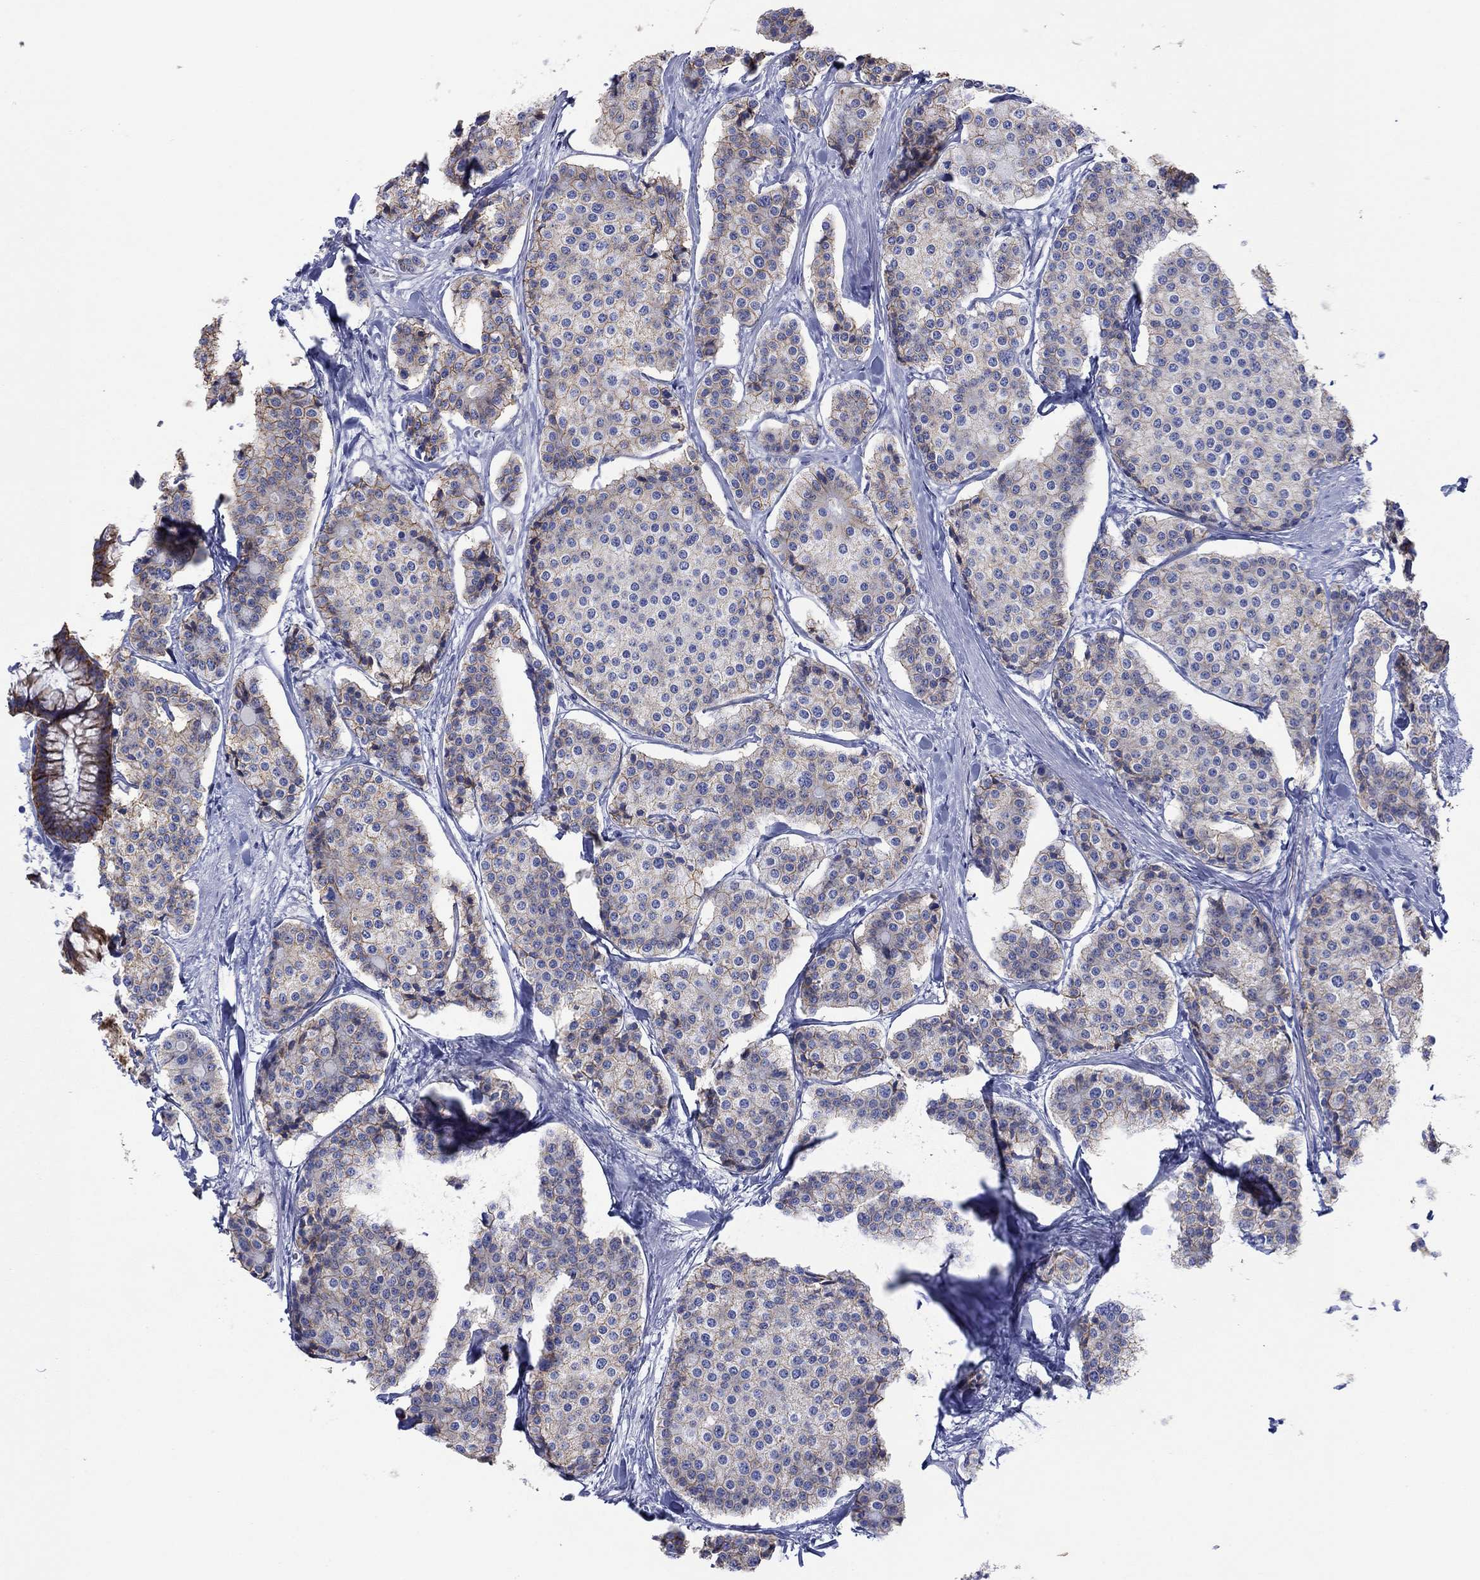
{"staining": {"intensity": "moderate", "quantity": "25%-75%", "location": "cytoplasmic/membranous"}, "tissue": "carcinoid", "cell_type": "Tumor cells", "image_type": "cancer", "snomed": [{"axis": "morphology", "description": "Carcinoid, malignant, NOS"}, {"axis": "topography", "description": "Small intestine"}], "caption": "High-magnification brightfield microscopy of carcinoid stained with DAB (3,3'-diaminobenzidine) (brown) and counterstained with hematoxylin (blue). tumor cells exhibit moderate cytoplasmic/membranous positivity is present in about25%-75% of cells.", "gene": "ATP1B1", "patient": {"sex": "female", "age": 65}}